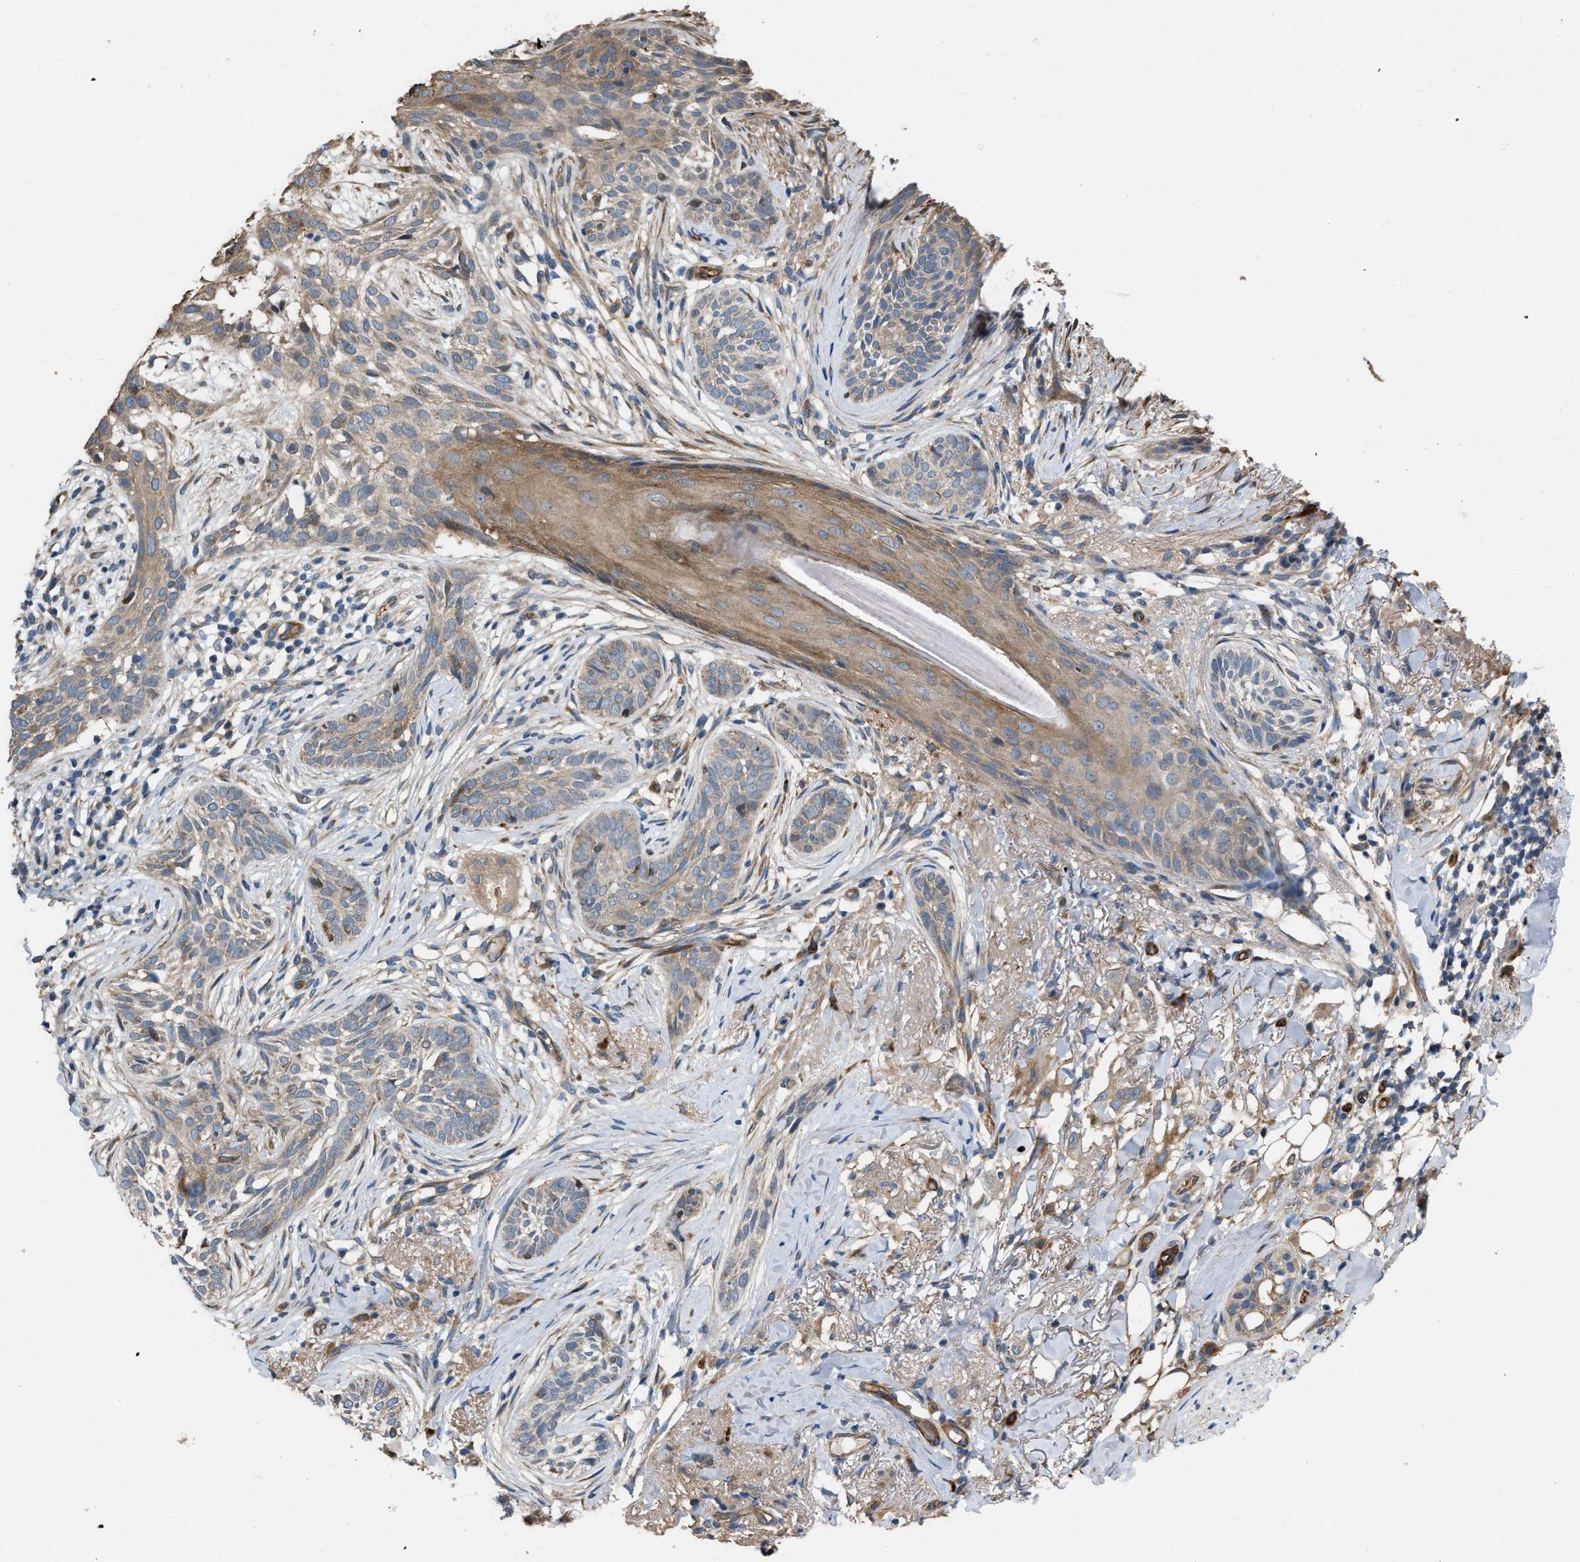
{"staining": {"intensity": "weak", "quantity": "25%-75%", "location": "cytoplasmic/membranous"}, "tissue": "skin cancer", "cell_type": "Tumor cells", "image_type": "cancer", "snomed": [{"axis": "morphology", "description": "Basal cell carcinoma"}, {"axis": "topography", "description": "Skin"}], "caption": "Basal cell carcinoma (skin) tissue shows weak cytoplasmic/membranous positivity in about 25%-75% of tumor cells The protein of interest is shown in brown color, while the nuclei are stained blue.", "gene": "SLC4A11", "patient": {"sex": "female", "age": 88}}